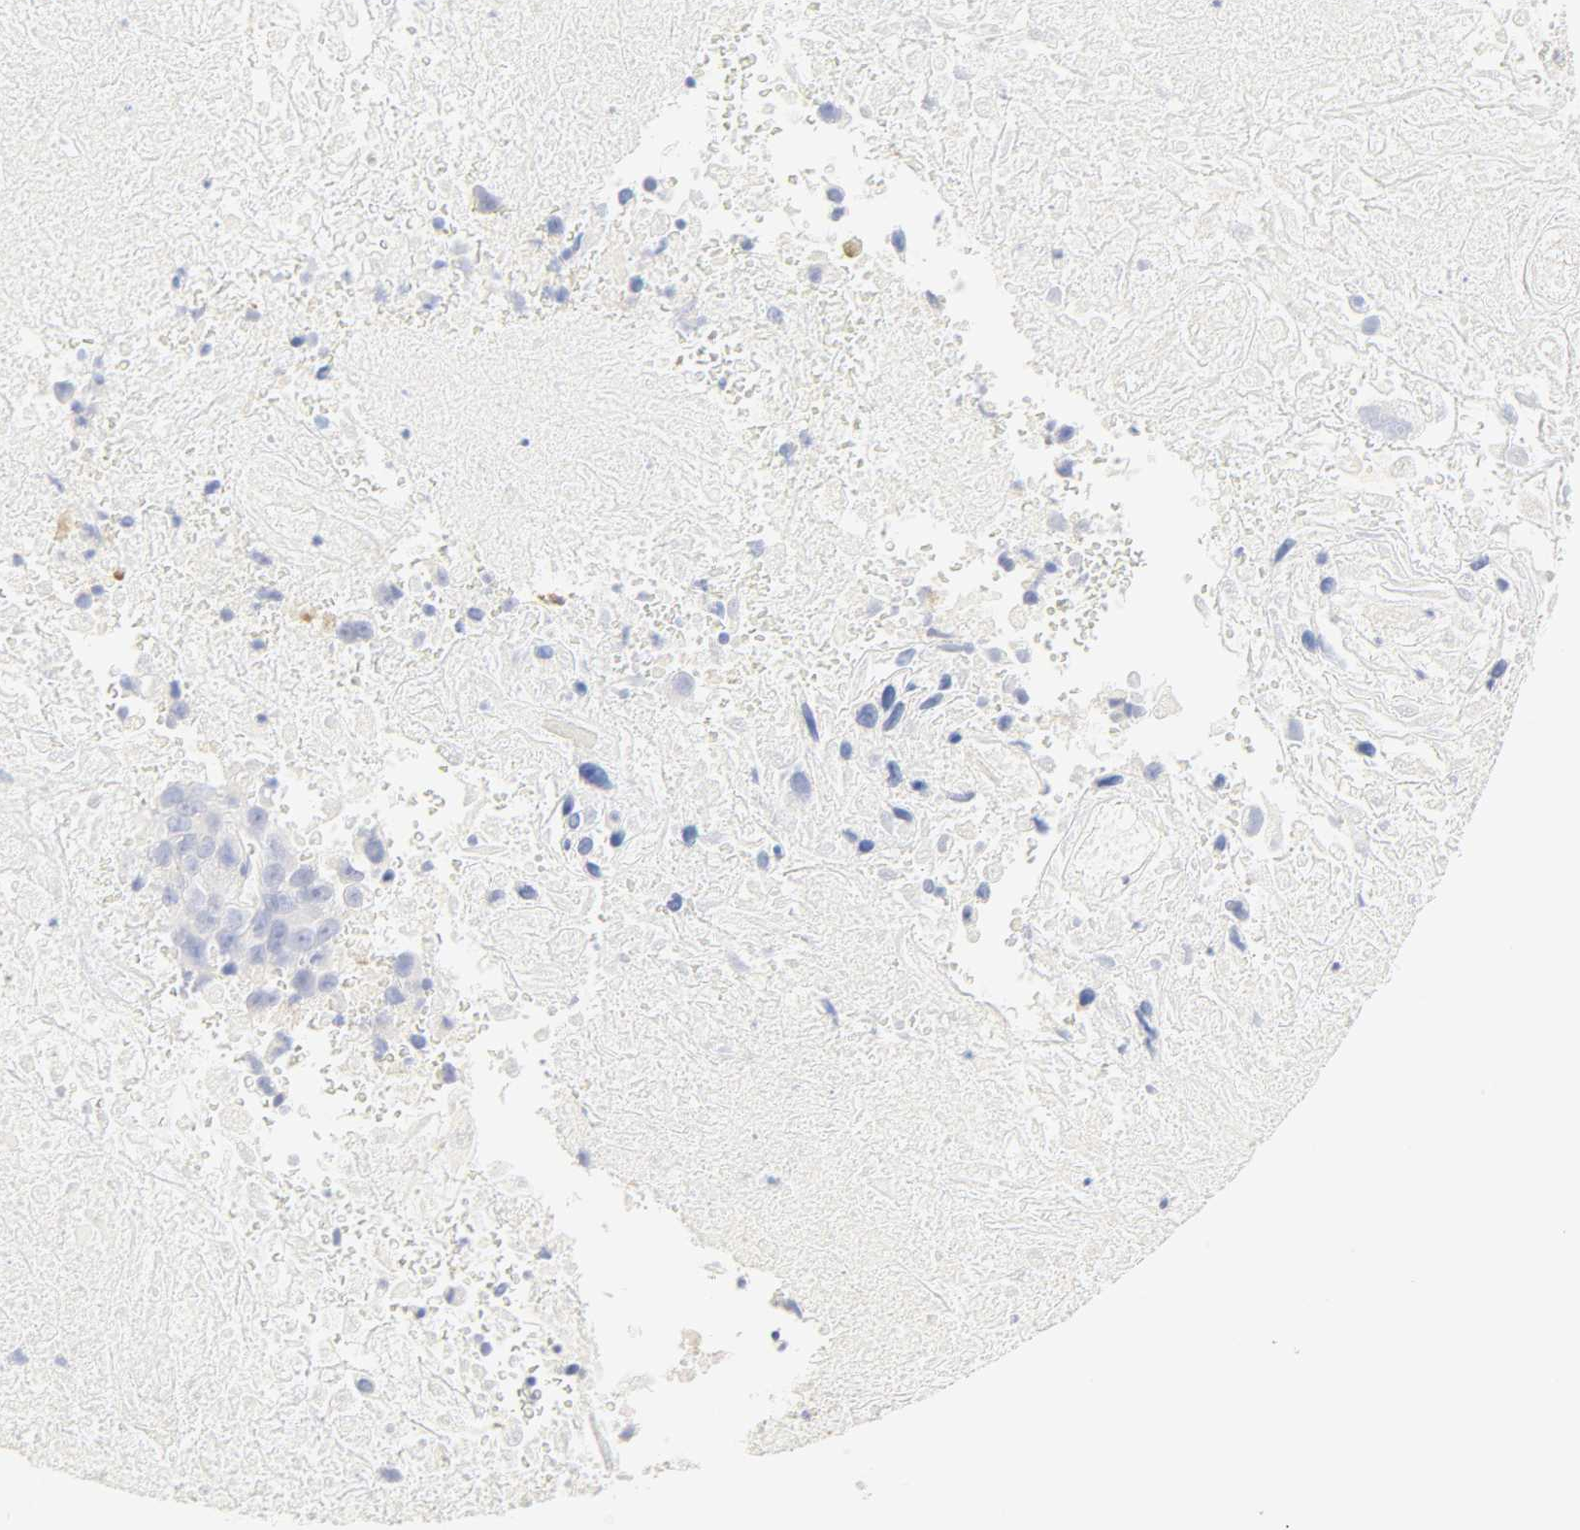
{"staining": {"intensity": "negative", "quantity": "none", "location": "none"}, "tissue": "melanoma", "cell_type": "Tumor cells", "image_type": "cancer", "snomed": [{"axis": "morphology", "description": "Malignant melanoma, Metastatic site"}, {"axis": "topography", "description": "Cerebral cortex"}], "caption": "IHC micrograph of human malignant melanoma (metastatic site) stained for a protein (brown), which demonstrates no staining in tumor cells. (DAB IHC, high magnification).", "gene": "SLCO1B3", "patient": {"sex": "female", "age": 52}}